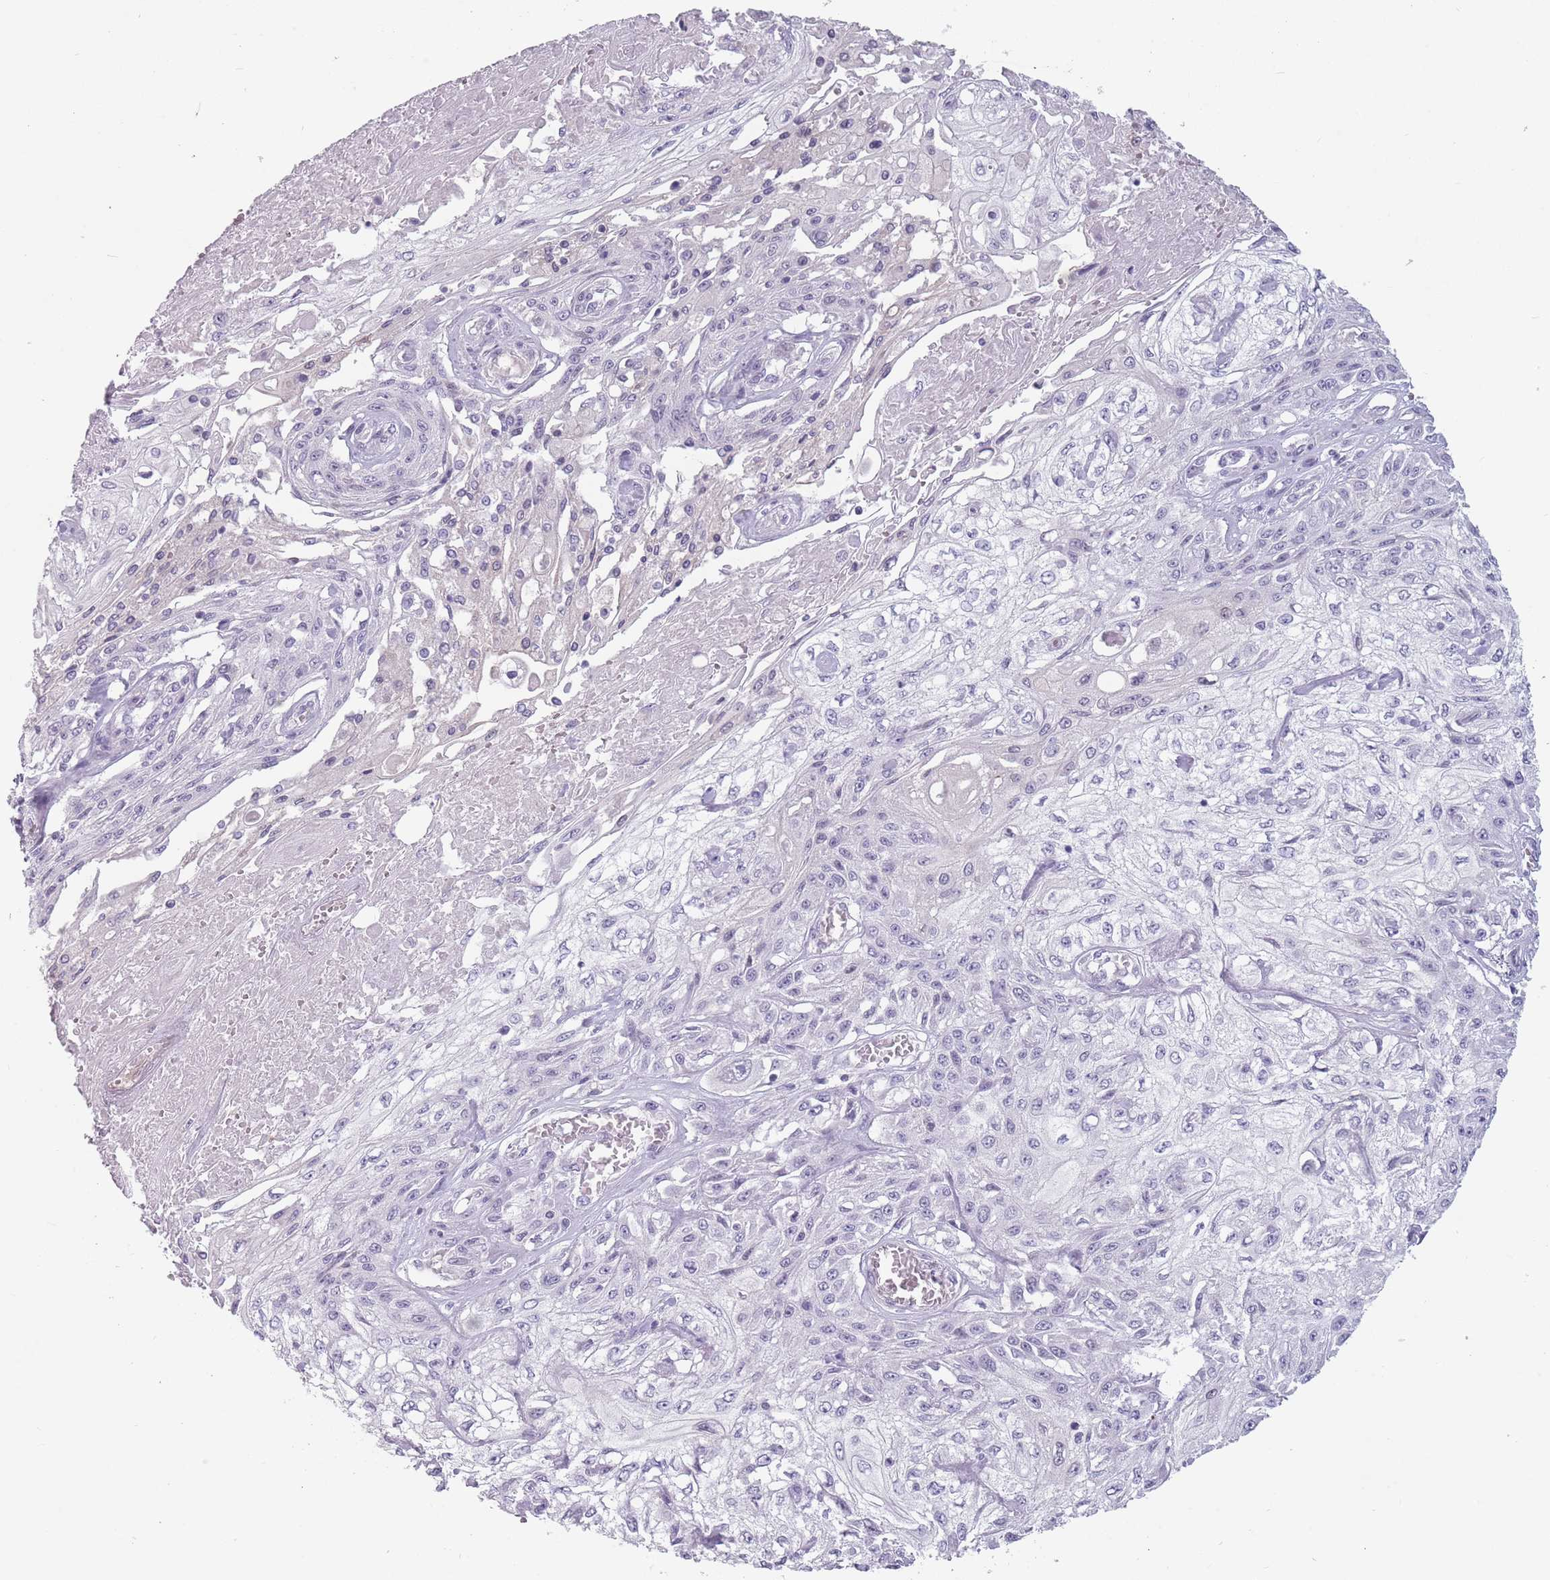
{"staining": {"intensity": "negative", "quantity": "none", "location": "none"}, "tissue": "skin cancer", "cell_type": "Tumor cells", "image_type": "cancer", "snomed": [{"axis": "morphology", "description": "Squamous cell carcinoma, NOS"}, {"axis": "morphology", "description": "Squamous cell carcinoma, metastatic, NOS"}, {"axis": "topography", "description": "Skin"}, {"axis": "topography", "description": "Lymph node"}], "caption": "Skin metastatic squamous cell carcinoma was stained to show a protein in brown. There is no significant staining in tumor cells.", "gene": "CEP19", "patient": {"sex": "male", "age": 75}}